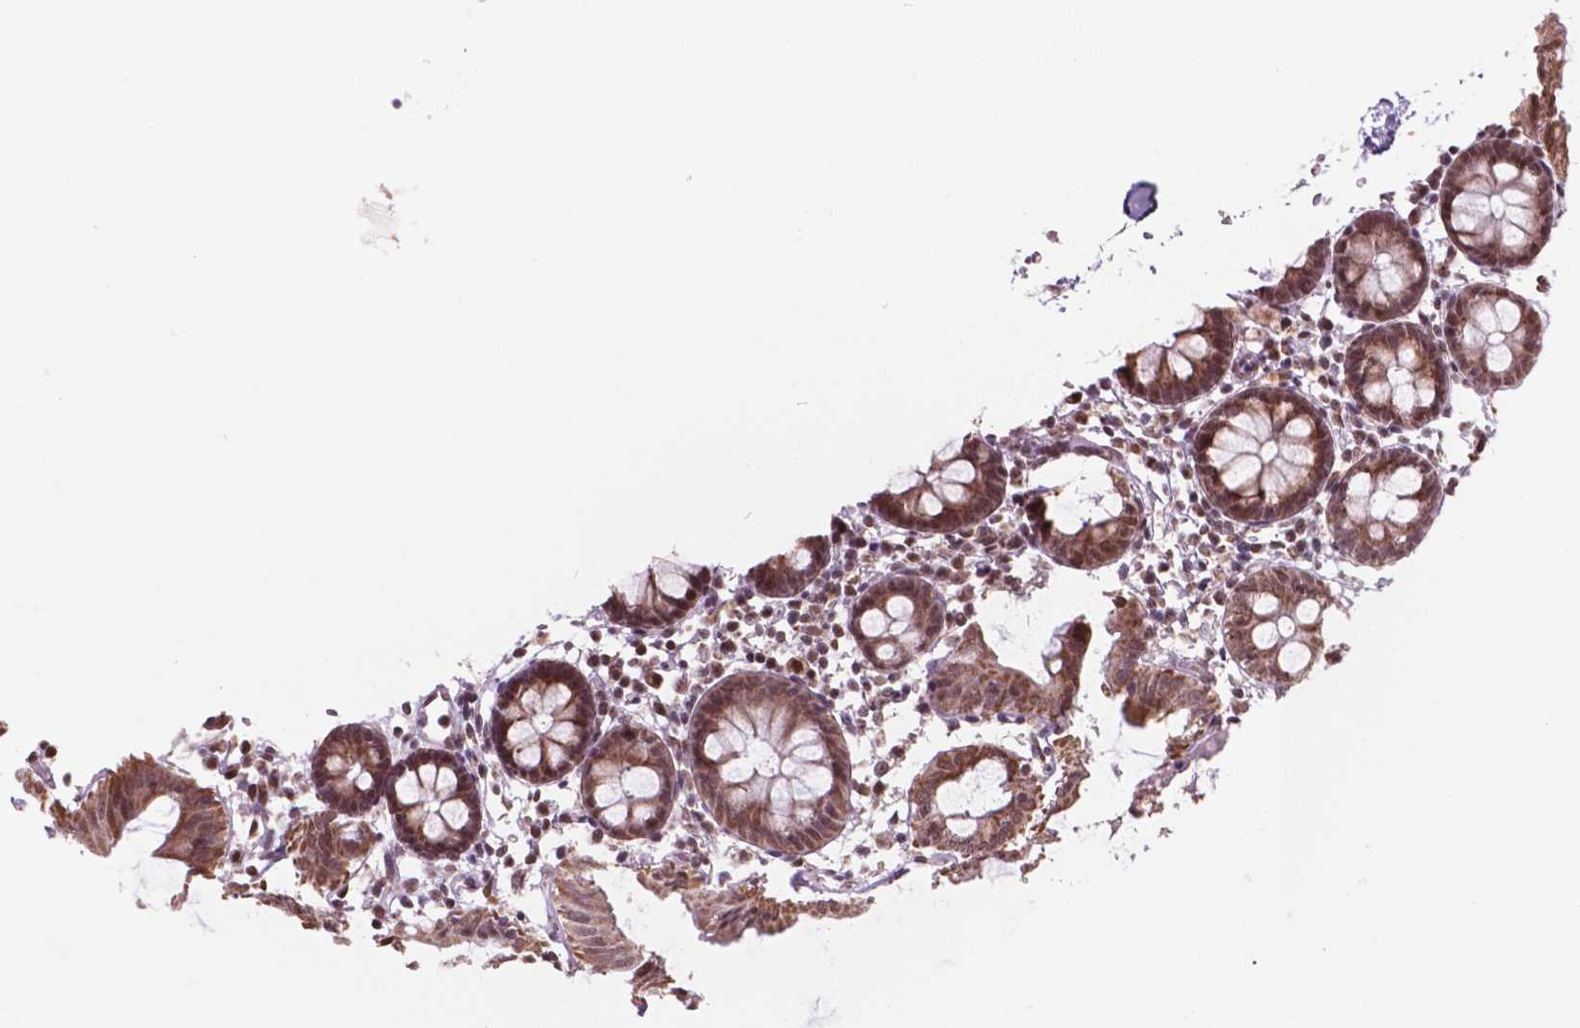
{"staining": {"intensity": "moderate", "quantity": ">75%", "location": "cytoplasmic/membranous,nuclear"}, "tissue": "colon", "cell_type": "Endothelial cells", "image_type": "normal", "snomed": [{"axis": "morphology", "description": "Normal tissue, NOS"}, {"axis": "topography", "description": "Colon"}], "caption": "Benign colon reveals moderate cytoplasmic/membranous,nuclear staining in about >75% of endothelial cells, visualized by immunohistochemistry.", "gene": "NDUFA10", "patient": {"sex": "female", "age": 84}}